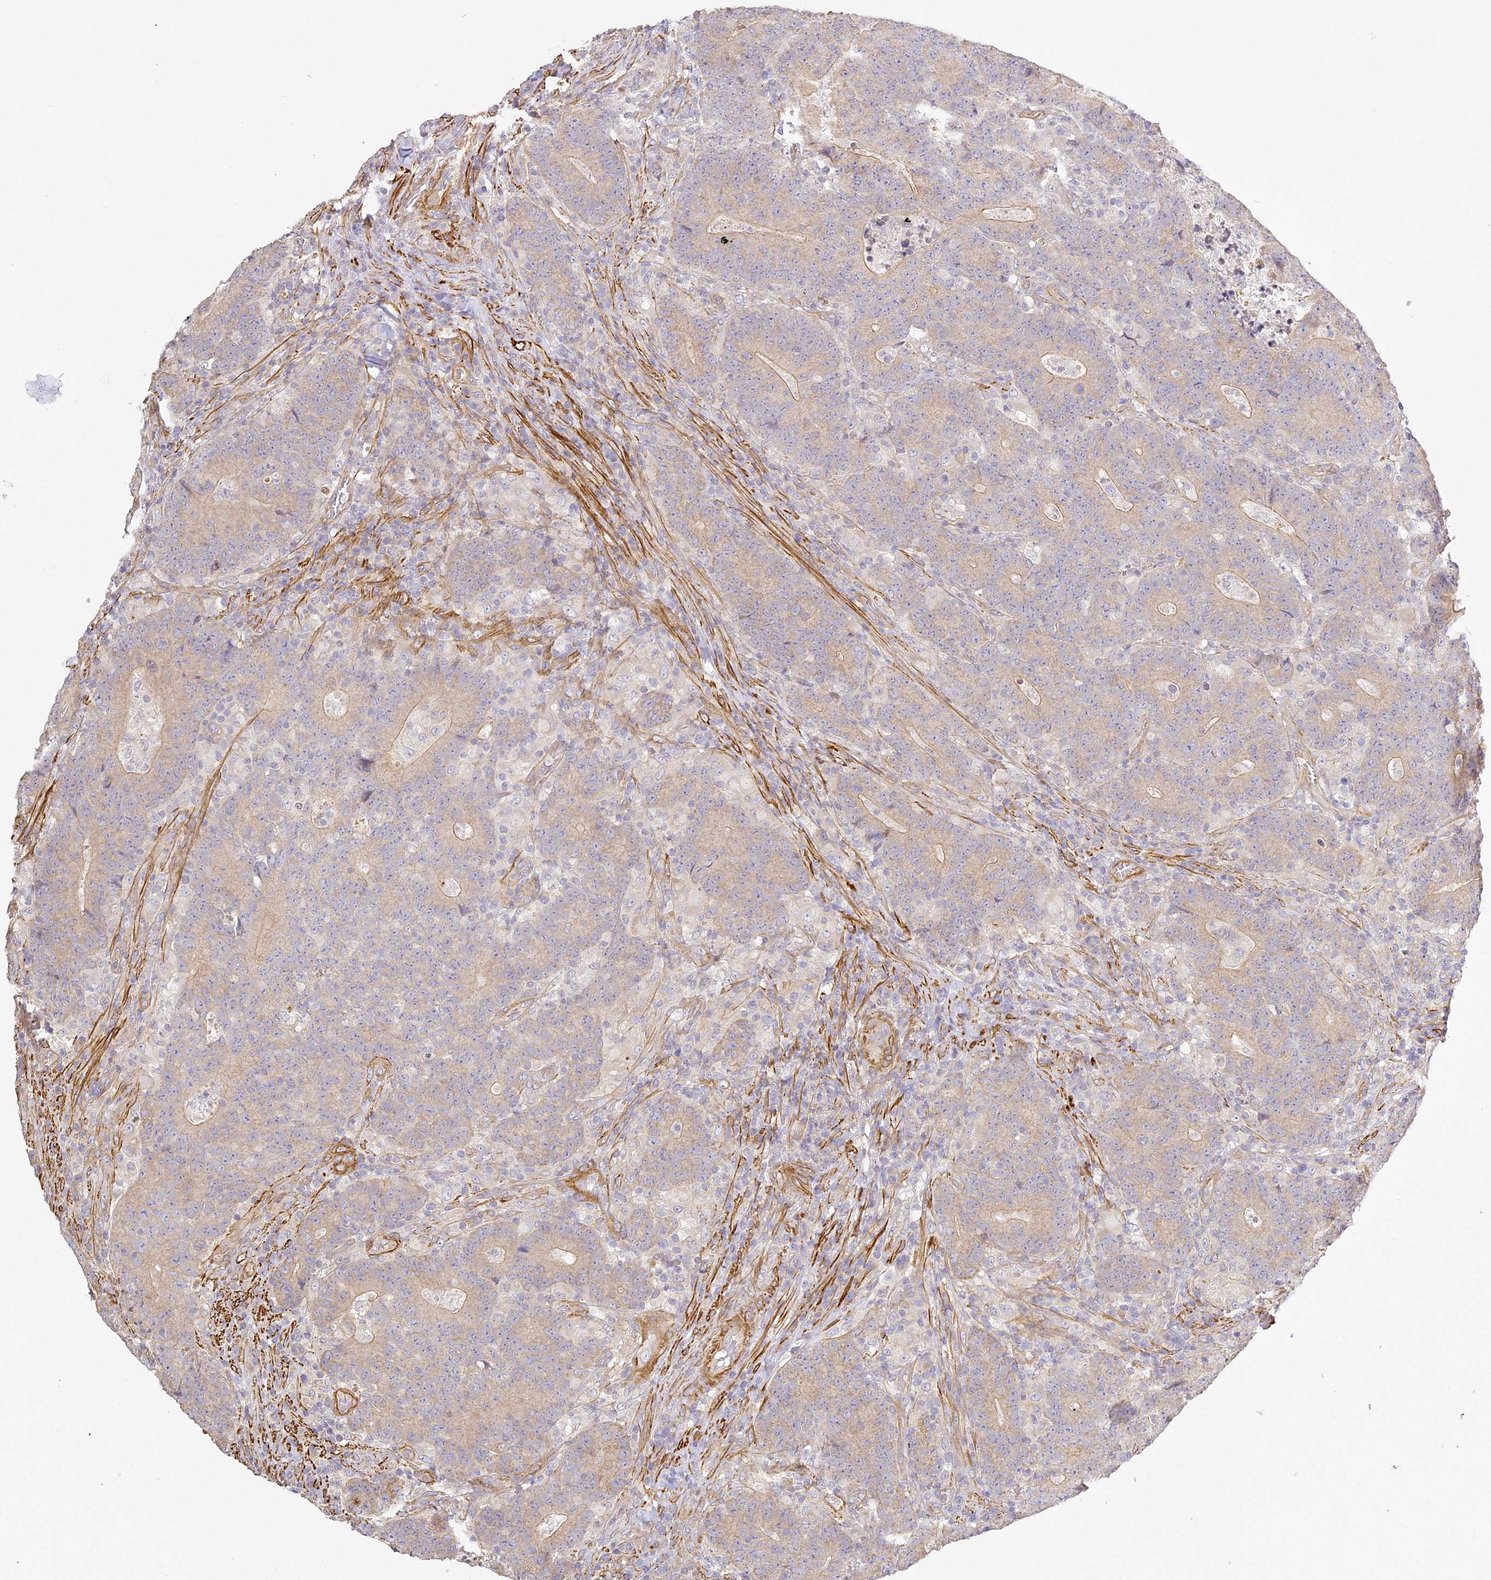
{"staining": {"intensity": "moderate", "quantity": "25%-75%", "location": "cytoplasmic/membranous"}, "tissue": "colorectal cancer", "cell_type": "Tumor cells", "image_type": "cancer", "snomed": [{"axis": "morphology", "description": "Normal tissue, NOS"}, {"axis": "morphology", "description": "Adenocarcinoma, NOS"}, {"axis": "topography", "description": "Colon"}], "caption": "Brown immunohistochemical staining in human colorectal adenocarcinoma reveals moderate cytoplasmic/membranous staining in about 25%-75% of tumor cells.", "gene": "MED28", "patient": {"sex": "female", "age": 75}}